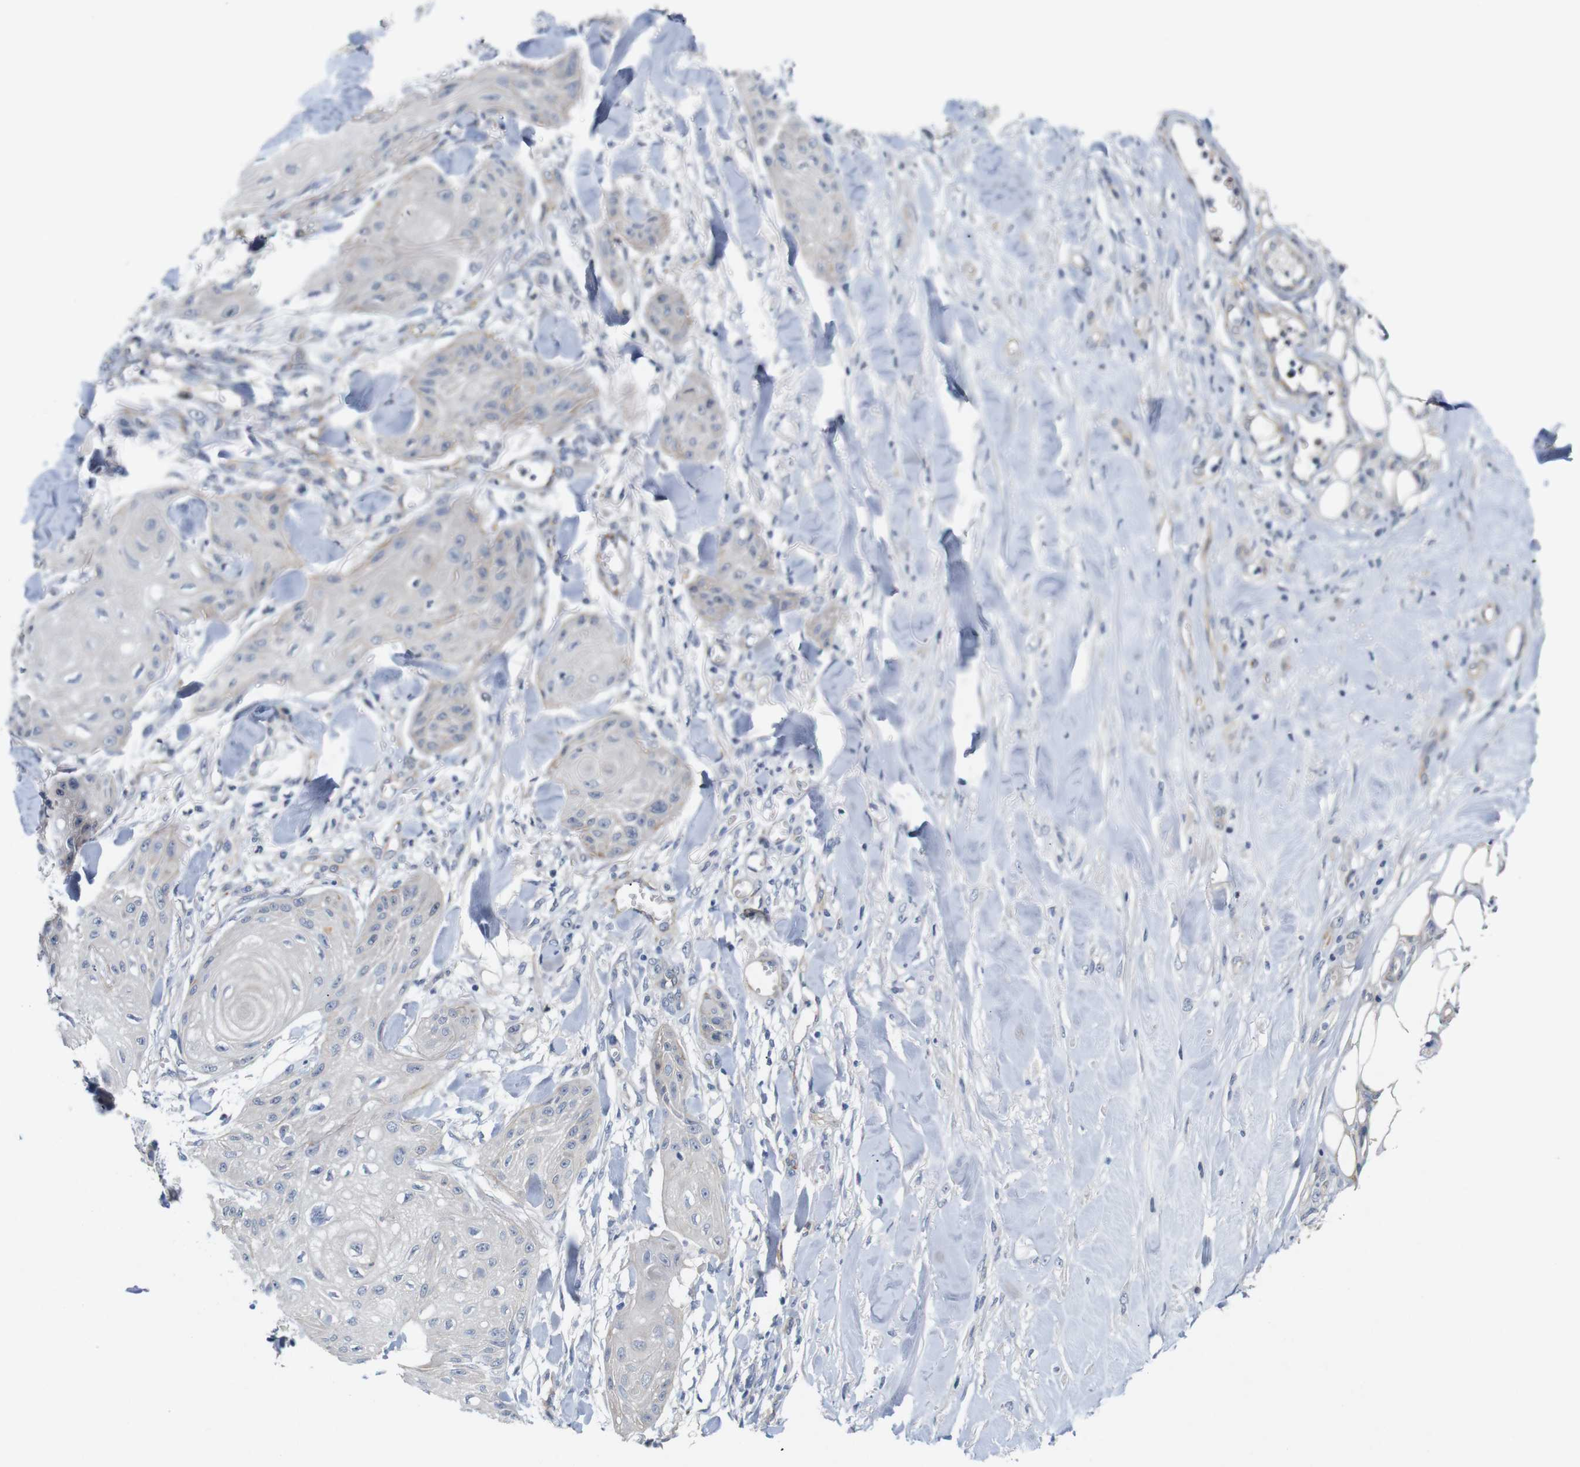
{"staining": {"intensity": "negative", "quantity": "none", "location": "none"}, "tissue": "skin cancer", "cell_type": "Tumor cells", "image_type": "cancer", "snomed": [{"axis": "morphology", "description": "Squamous cell carcinoma, NOS"}, {"axis": "topography", "description": "Skin"}], "caption": "Immunohistochemistry image of skin cancer (squamous cell carcinoma) stained for a protein (brown), which exhibits no expression in tumor cells. (DAB IHC, high magnification).", "gene": "CYB561", "patient": {"sex": "male", "age": 74}}